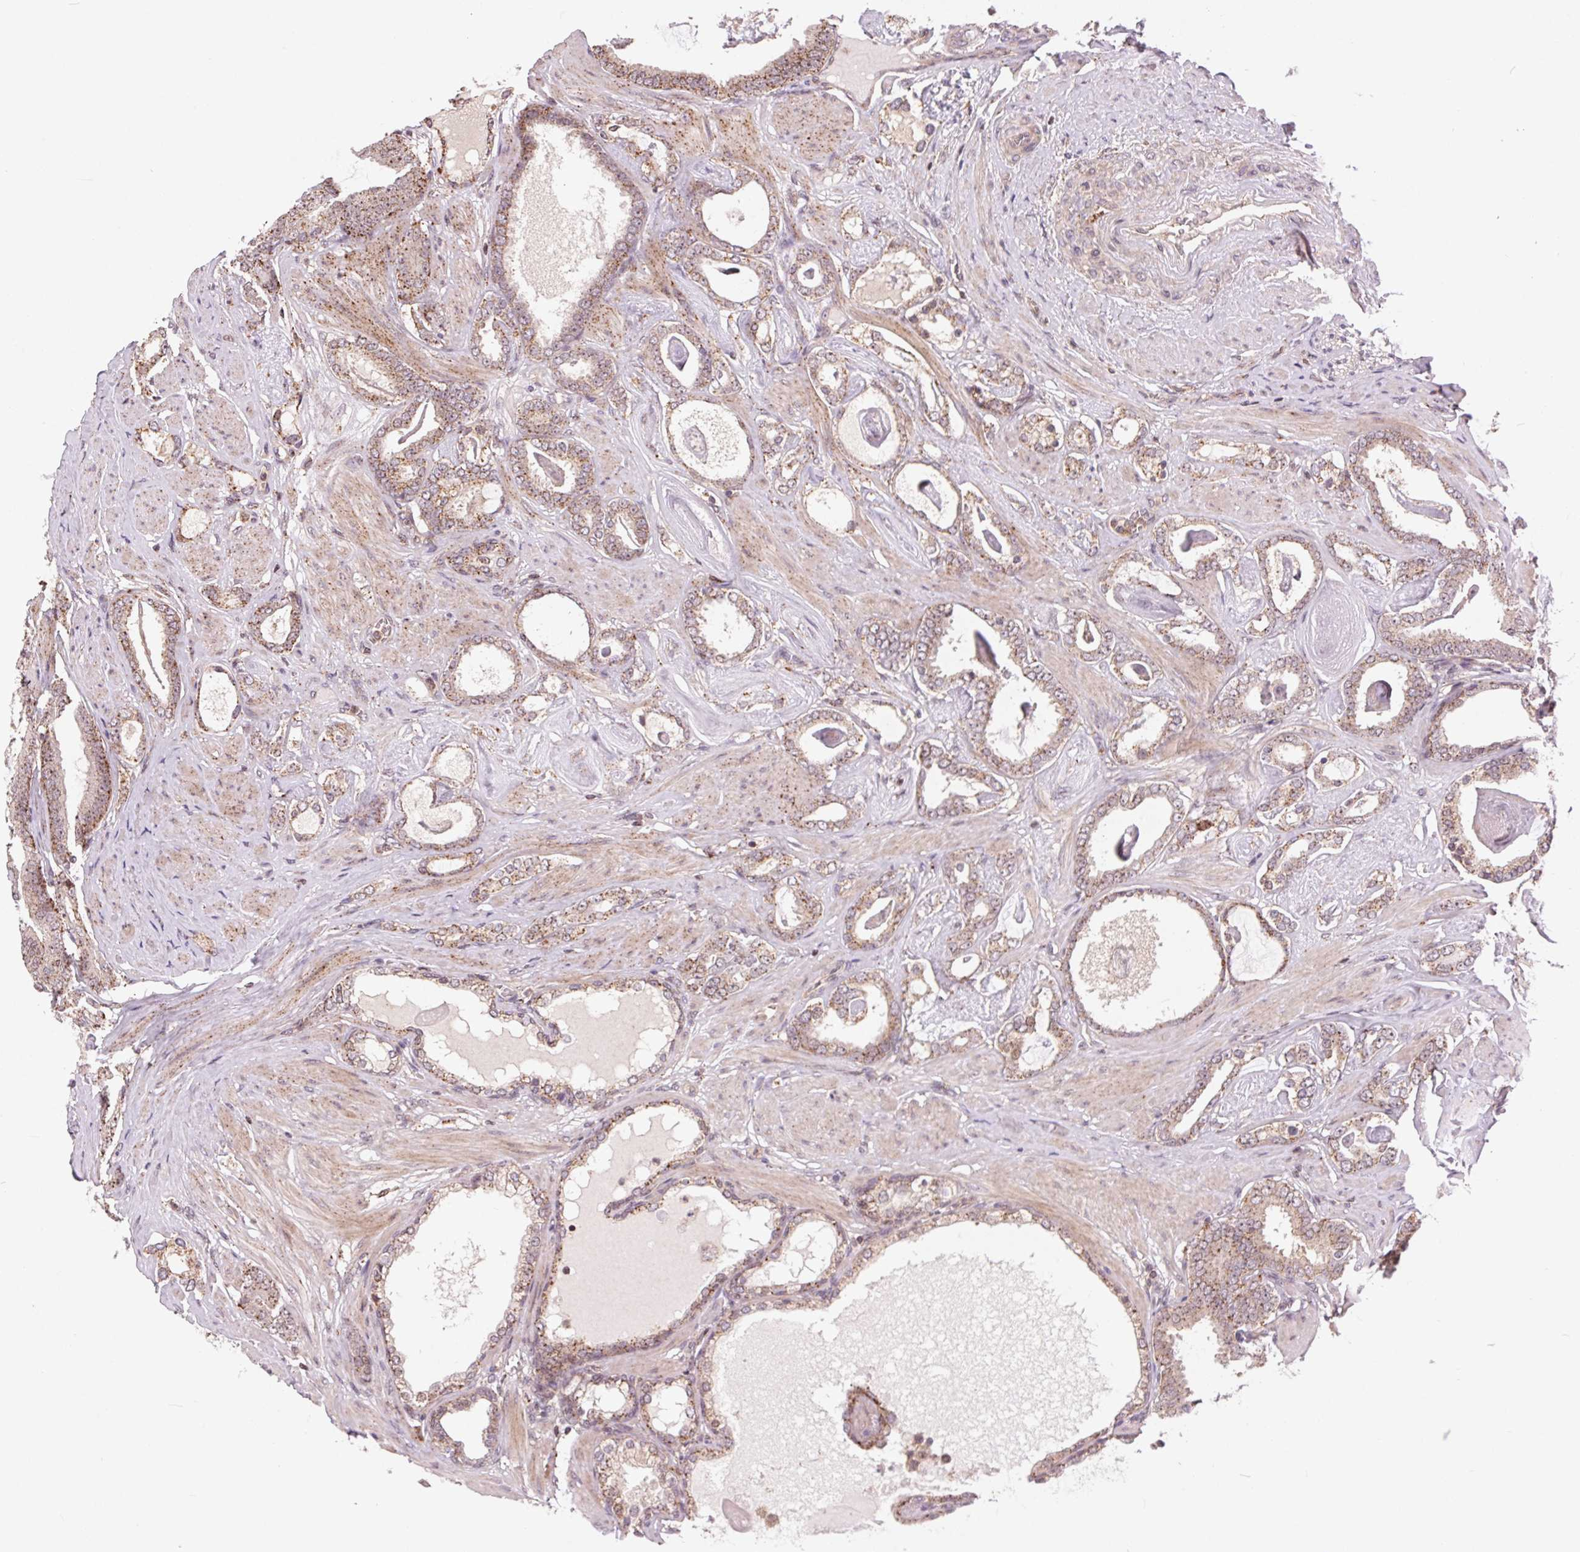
{"staining": {"intensity": "weak", "quantity": ">75%", "location": "cytoplasmic/membranous"}, "tissue": "prostate cancer", "cell_type": "Tumor cells", "image_type": "cancer", "snomed": [{"axis": "morphology", "description": "Adenocarcinoma, High grade"}, {"axis": "topography", "description": "Prostate"}], "caption": "A brown stain labels weak cytoplasmic/membranous positivity of a protein in prostate high-grade adenocarcinoma tumor cells. (Brightfield microscopy of DAB IHC at high magnification).", "gene": "CHMP4B", "patient": {"sex": "male", "age": 63}}